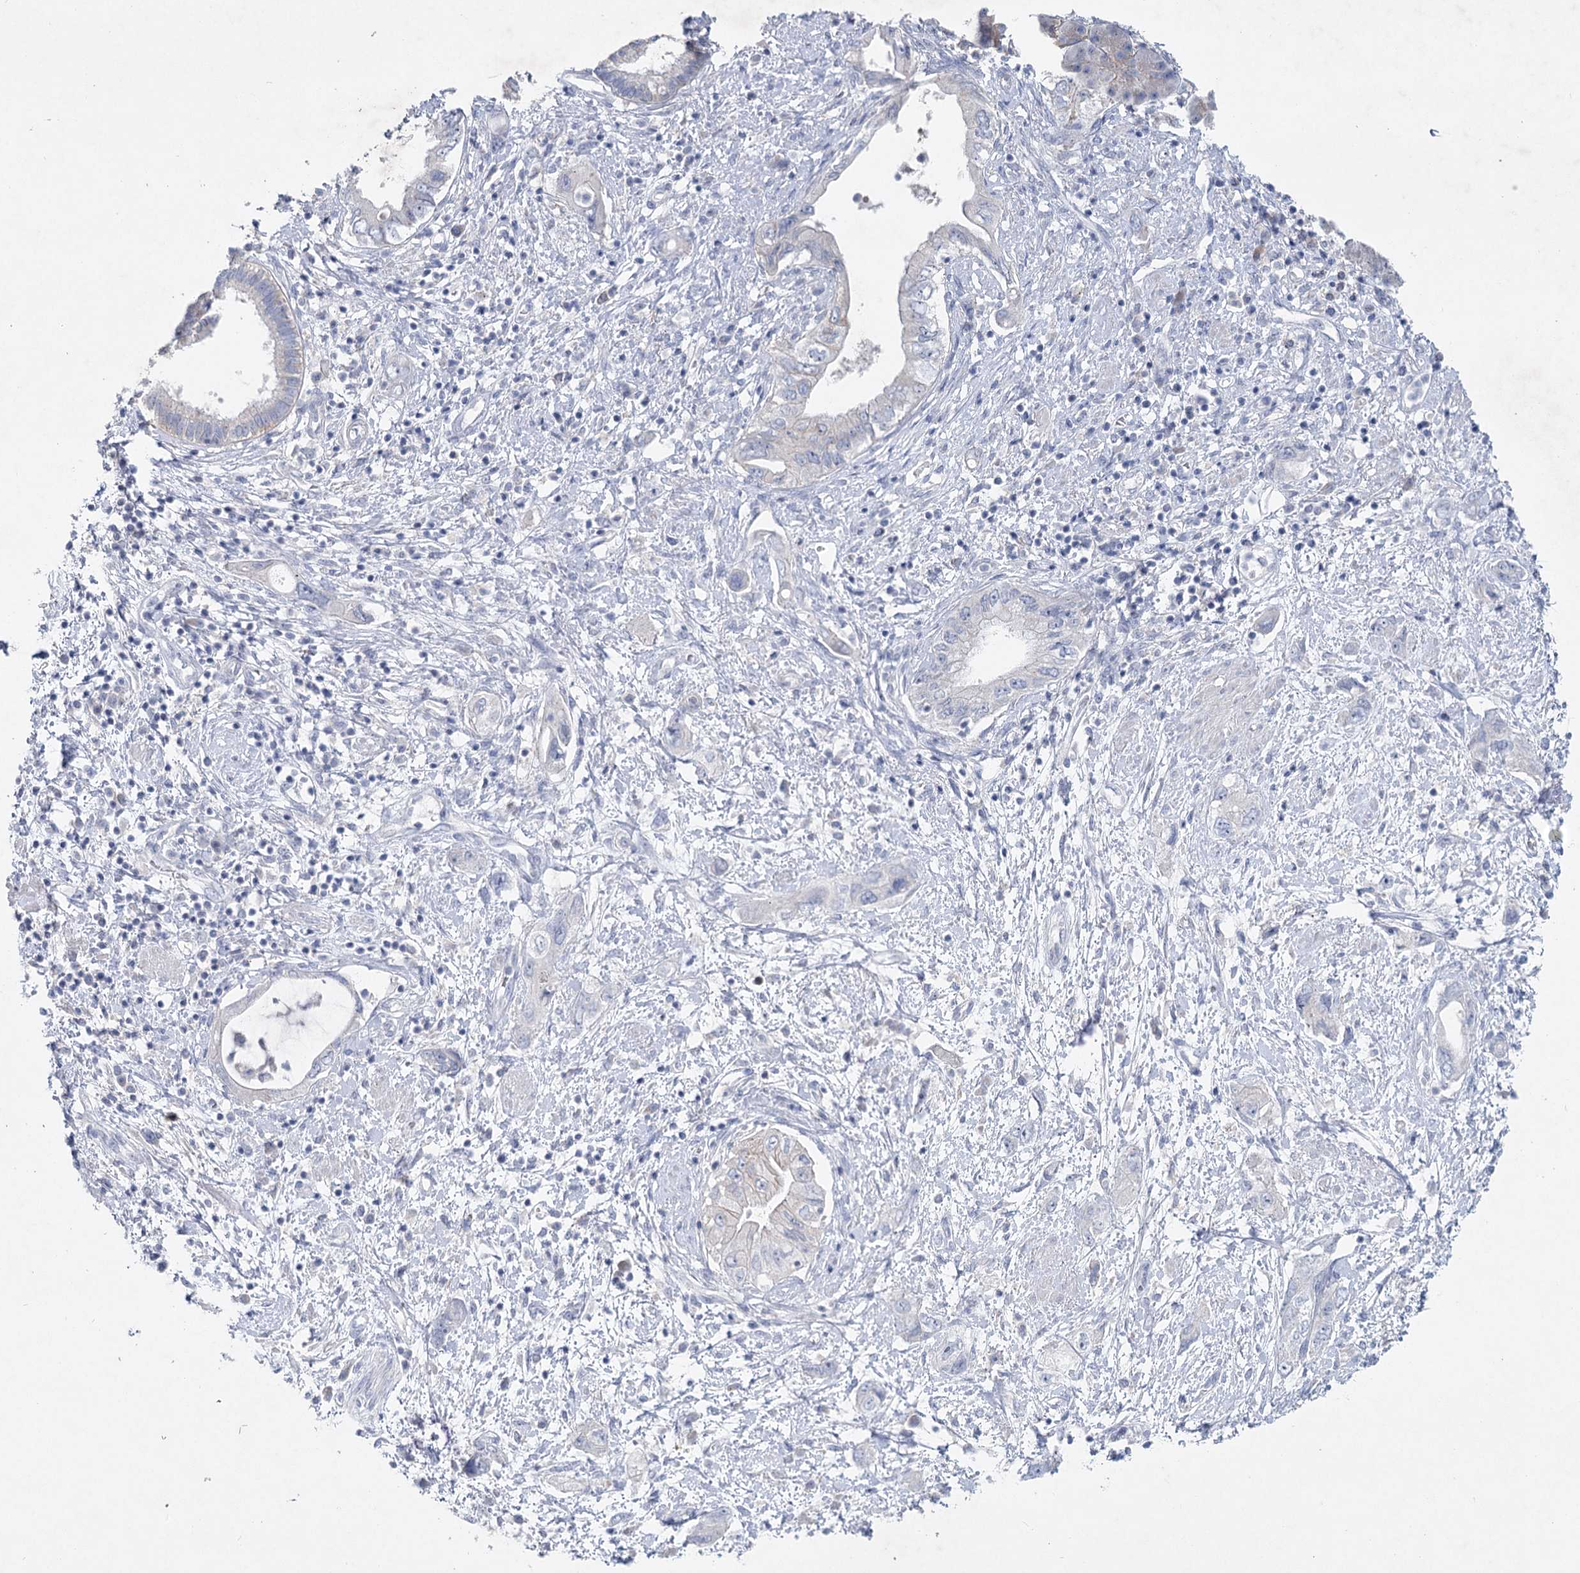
{"staining": {"intensity": "negative", "quantity": "none", "location": "none"}, "tissue": "pancreatic cancer", "cell_type": "Tumor cells", "image_type": "cancer", "snomed": [{"axis": "morphology", "description": "Adenocarcinoma, NOS"}, {"axis": "topography", "description": "Pancreas"}], "caption": "DAB (3,3'-diaminobenzidine) immunohistochemical staining of pancreatic cancer (adenocarcinoma) displays no significant staining in tumor cells.", "gene": "MAP3K13", "patient": {"sex": "female", "age": 73}}